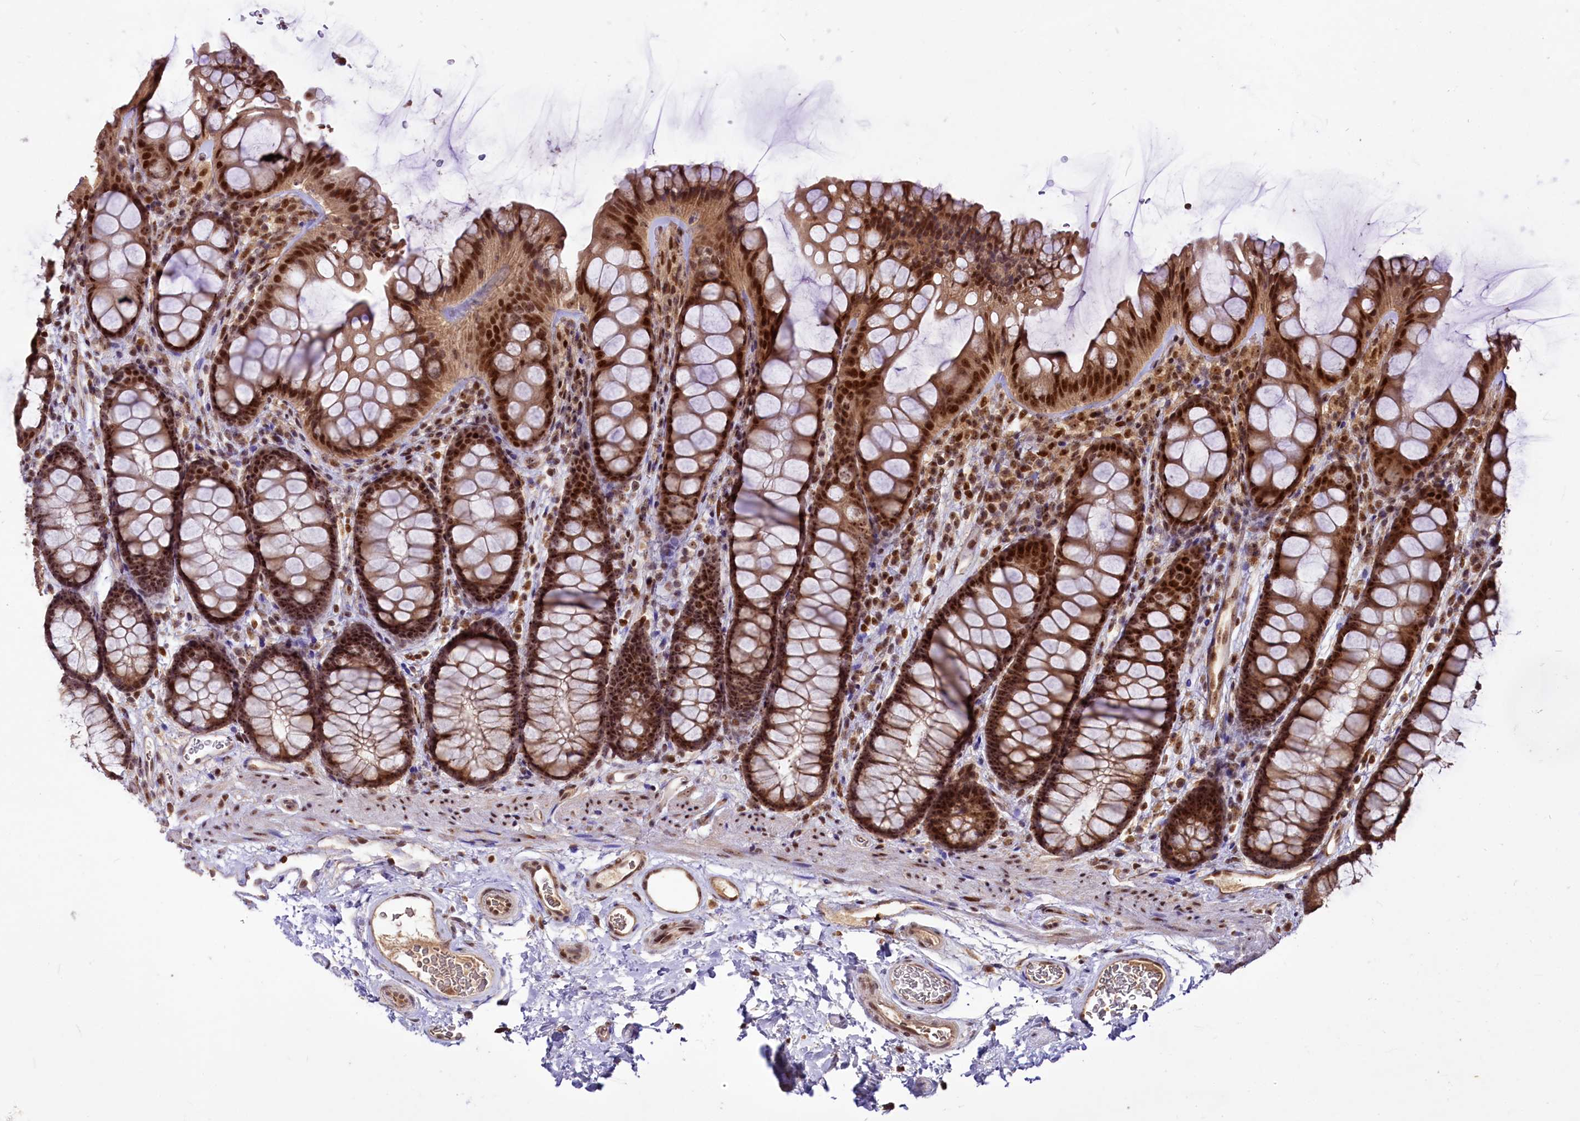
{"staining": {"intensity": "moderate", "quantity": ">75%", "location": "cytoplasmic/membranous,nuclear"}, "tissue": "colon", "cell_type": "Endothelial cells", "image_type": "normal", "snomed": [{"axis": "morphology", "description": "Normal tissue, NOS"}, {"axis": "topography", "description": "Colon"}], "caption": "This micrograph demonstrates unremarkable colon stained with immunohistochemistry (IHC) to label a protein in brown. The cytoplasmic/membranous,nuclear of endothelial cells show moderate positivity for the protein. Nuclei are counter-stained blue.", "gene": "RRP8", "patient": {"sex": "female", "age": 82}}